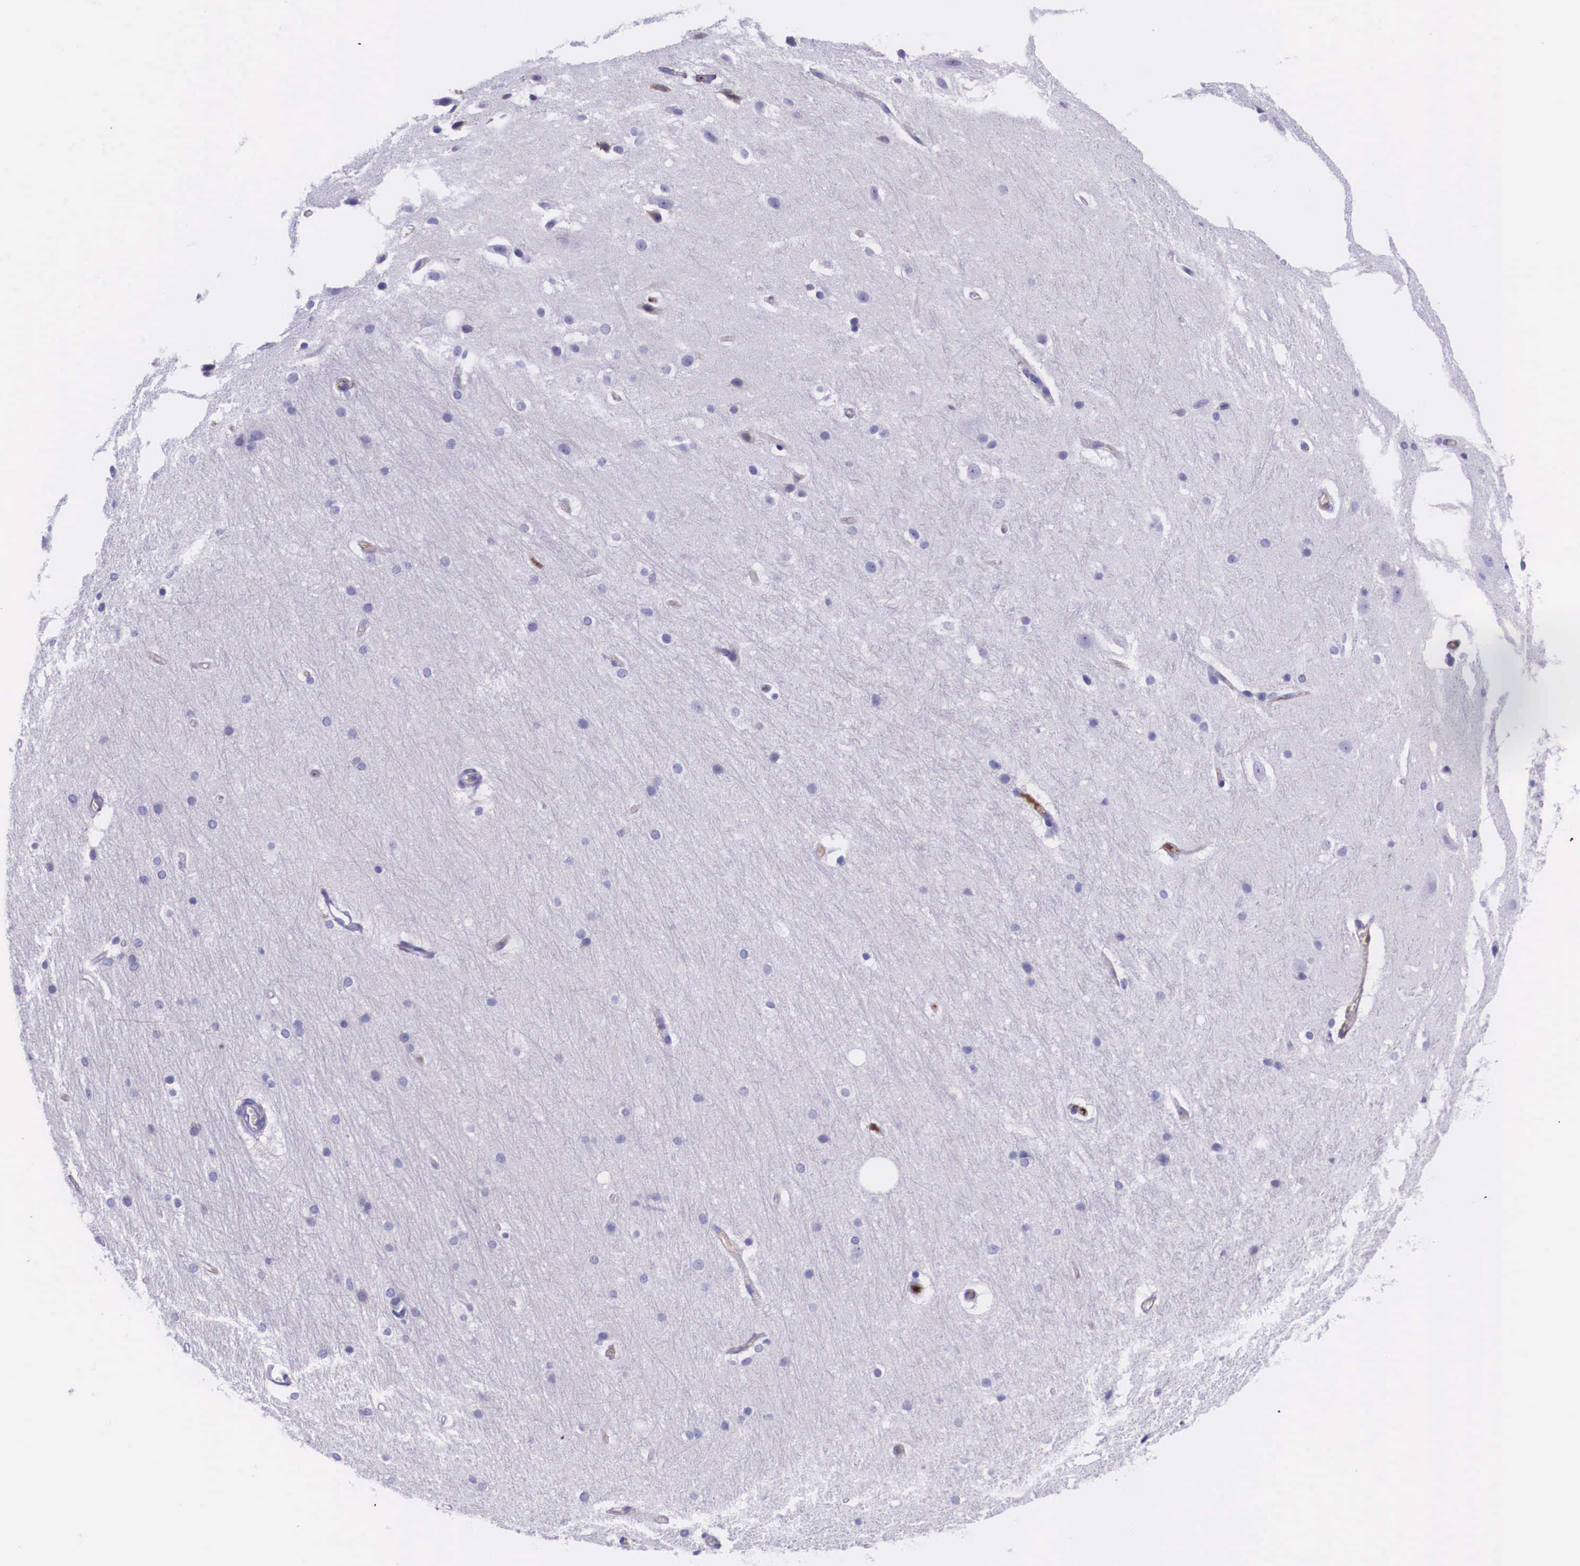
{"staining": {"intensity": "moderate", "quantity": "<25%", "location": "cytoplasmic/membranous"}, "tissue": "cerebral cortex", "cell_type": "Endothelial cells", "image_type": "normal", "snomed": [{"axis": "morphology", "description": "Normal tissue, NOS"}, {"axis": "topography", "description": "Cerebral cortex"}, {"axis": "topography", "description": "Hippocampus"}], "caption": "A histopathology image of human cerebral cortex stained for a protein reveals moderate cytoplasmic/membranous brown staining in endothelial cells.", "gene": "PLG", "patient": {"sex": "female", "age": 19}}